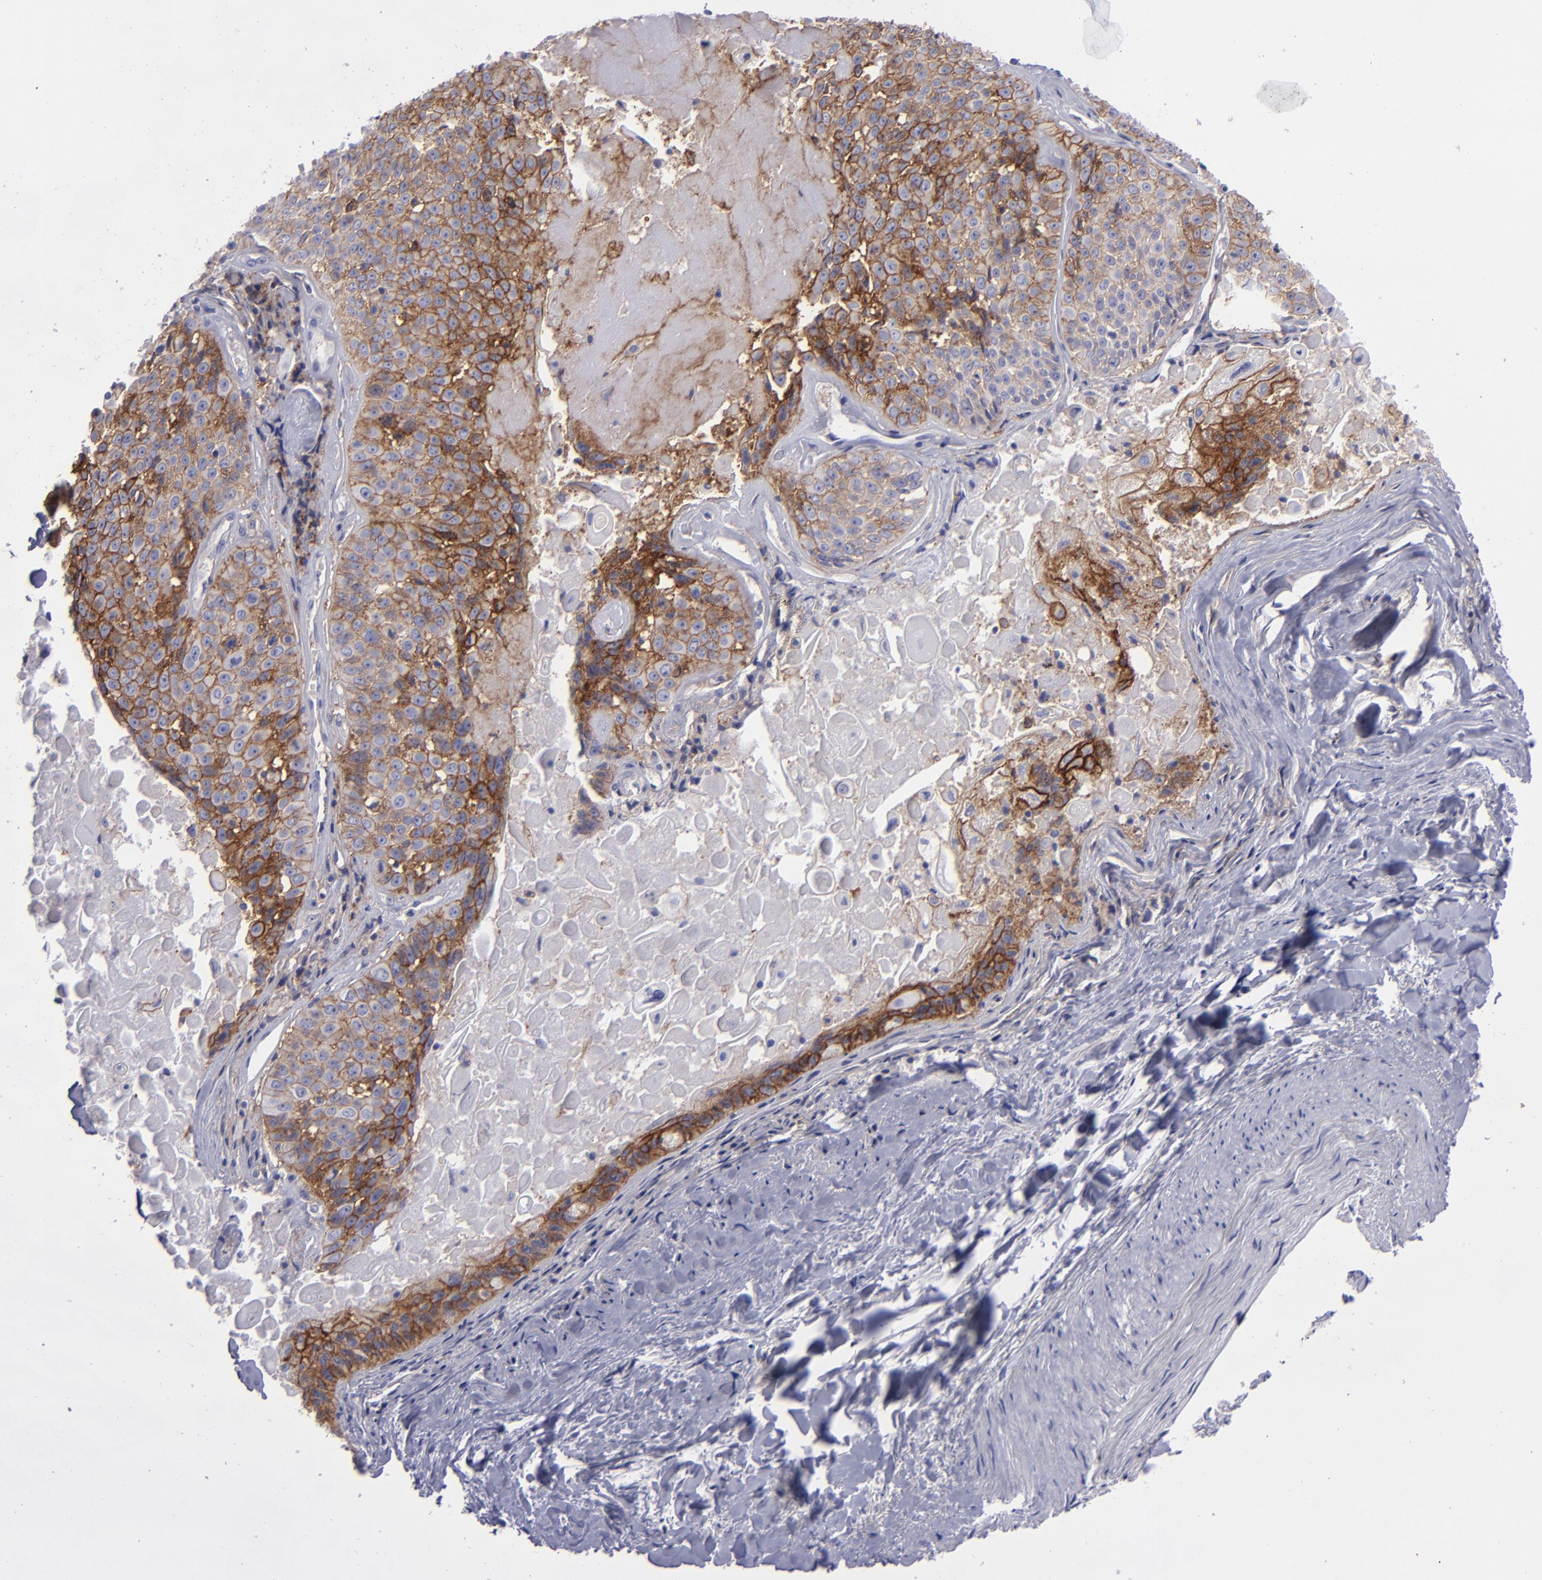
{"staining": {"intensity": "moderate", "quantity": "25%-75%", "location": "cytoplasmic/membranous"}, "tissue": "lung cancer", "cell_type": "Tumor cells", "image_type": "cancer", "snomed": [{"axis": "morphology", "description": "Adenocarcinoma, NOS"}, {"axis": "topography", "description": "Lung"}], "caption": "Protein analysis of lung adenocarcinoma tissue demonstrates moderate cytoplasmic/membranous positivity in about 25%-75% of tumor cells. (Brightfield microscopy of DAB IHC at high magnification).", "gene": "BSG", "patient": {"sex": "male", "age": 60}}